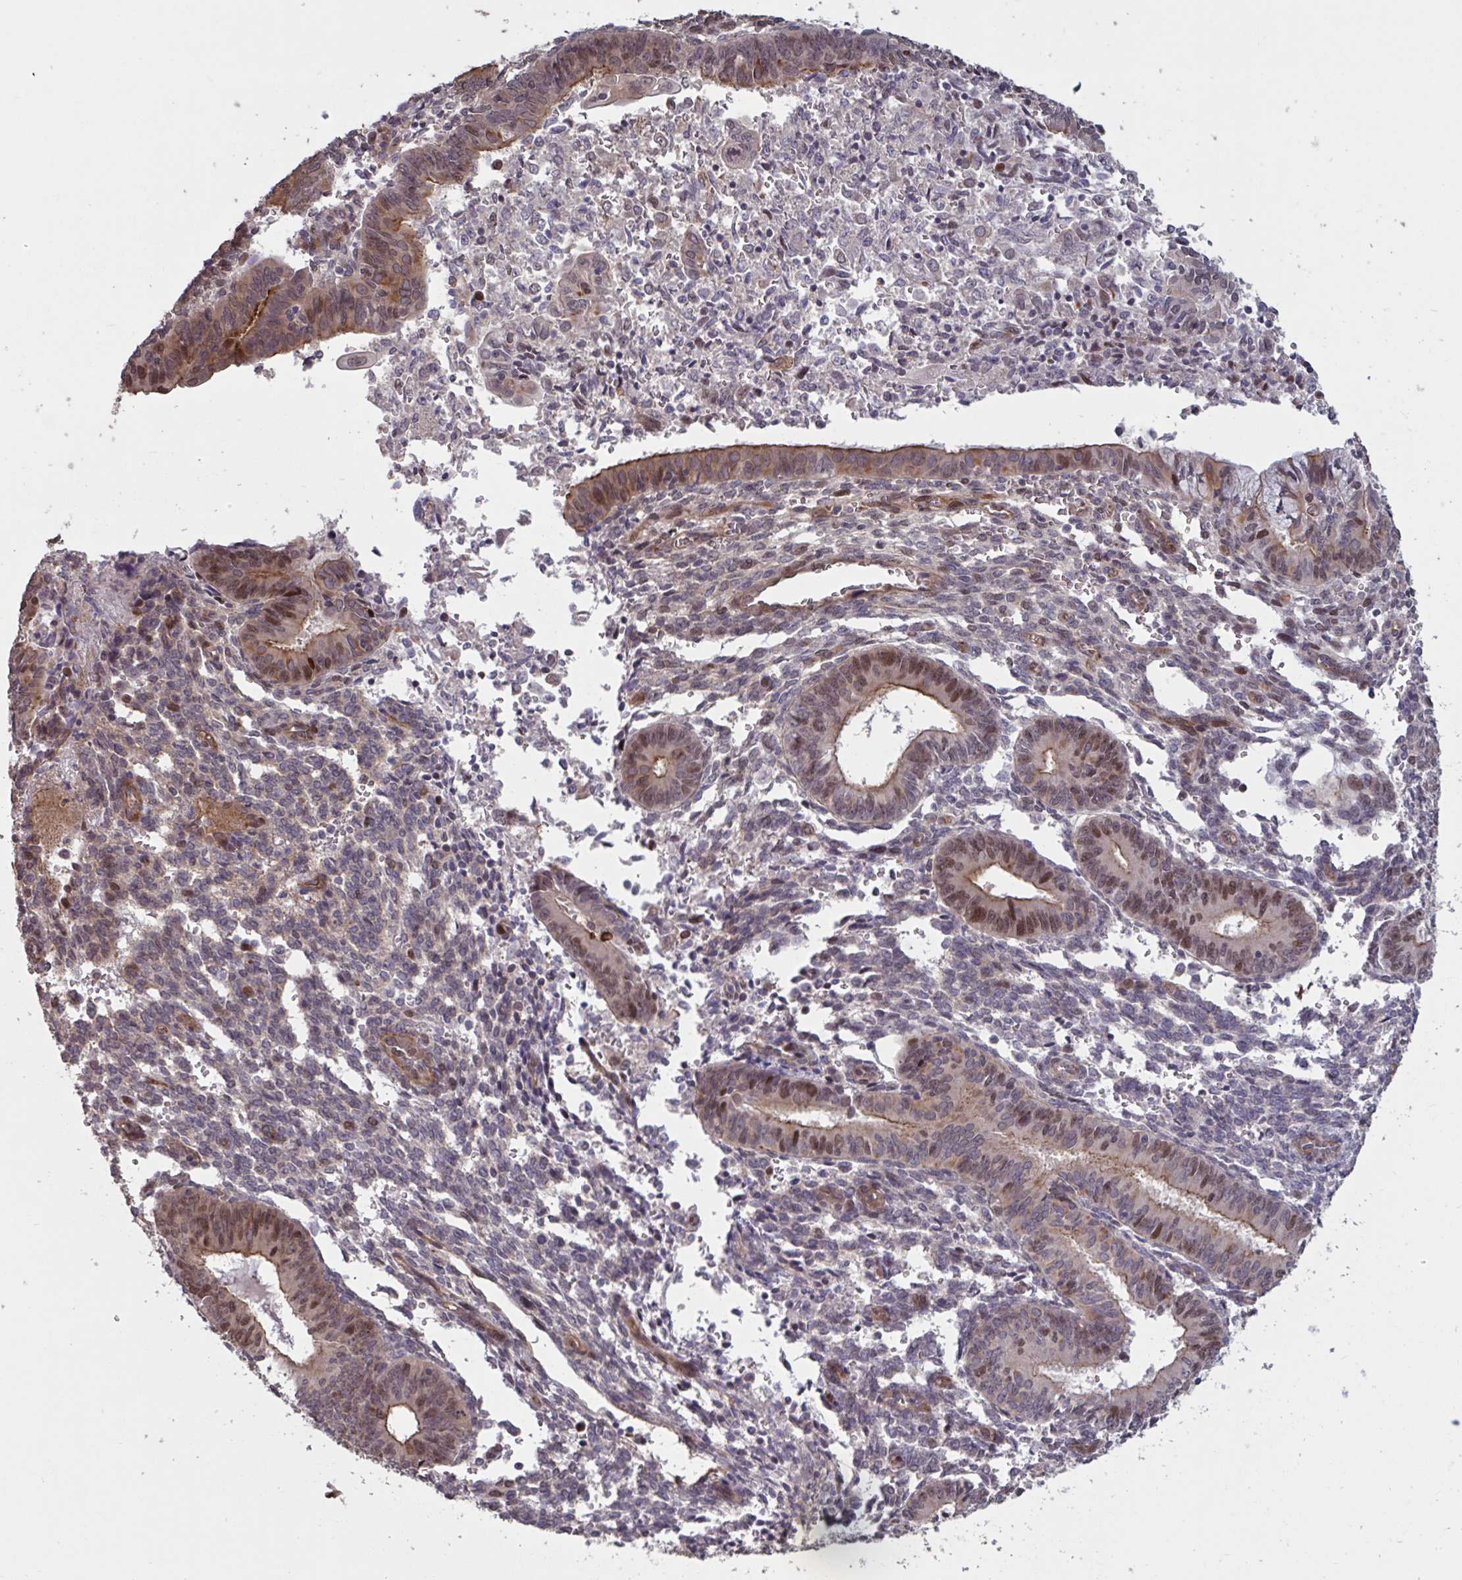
{"staining": {"intensity": "moderate", "quantity": "25%-75%", "location": "nuclear"}, "tissue": "endometrial cancer", "cell_type": "Tumor cells", "image_type": "cancer", "snomed": [{"axis": "morphology", "description": "Adenocarcinoma, NOS"}, {"axis": "topography", "description": "Endometrium"}], "caption": "Tumor cells display moderate nuclear expression in approximately 25%-75% of cells in endometrial cancer (adenocarcinoma).", "gene": "IPO5", "patient": {"sex": "female", "age": 50}}